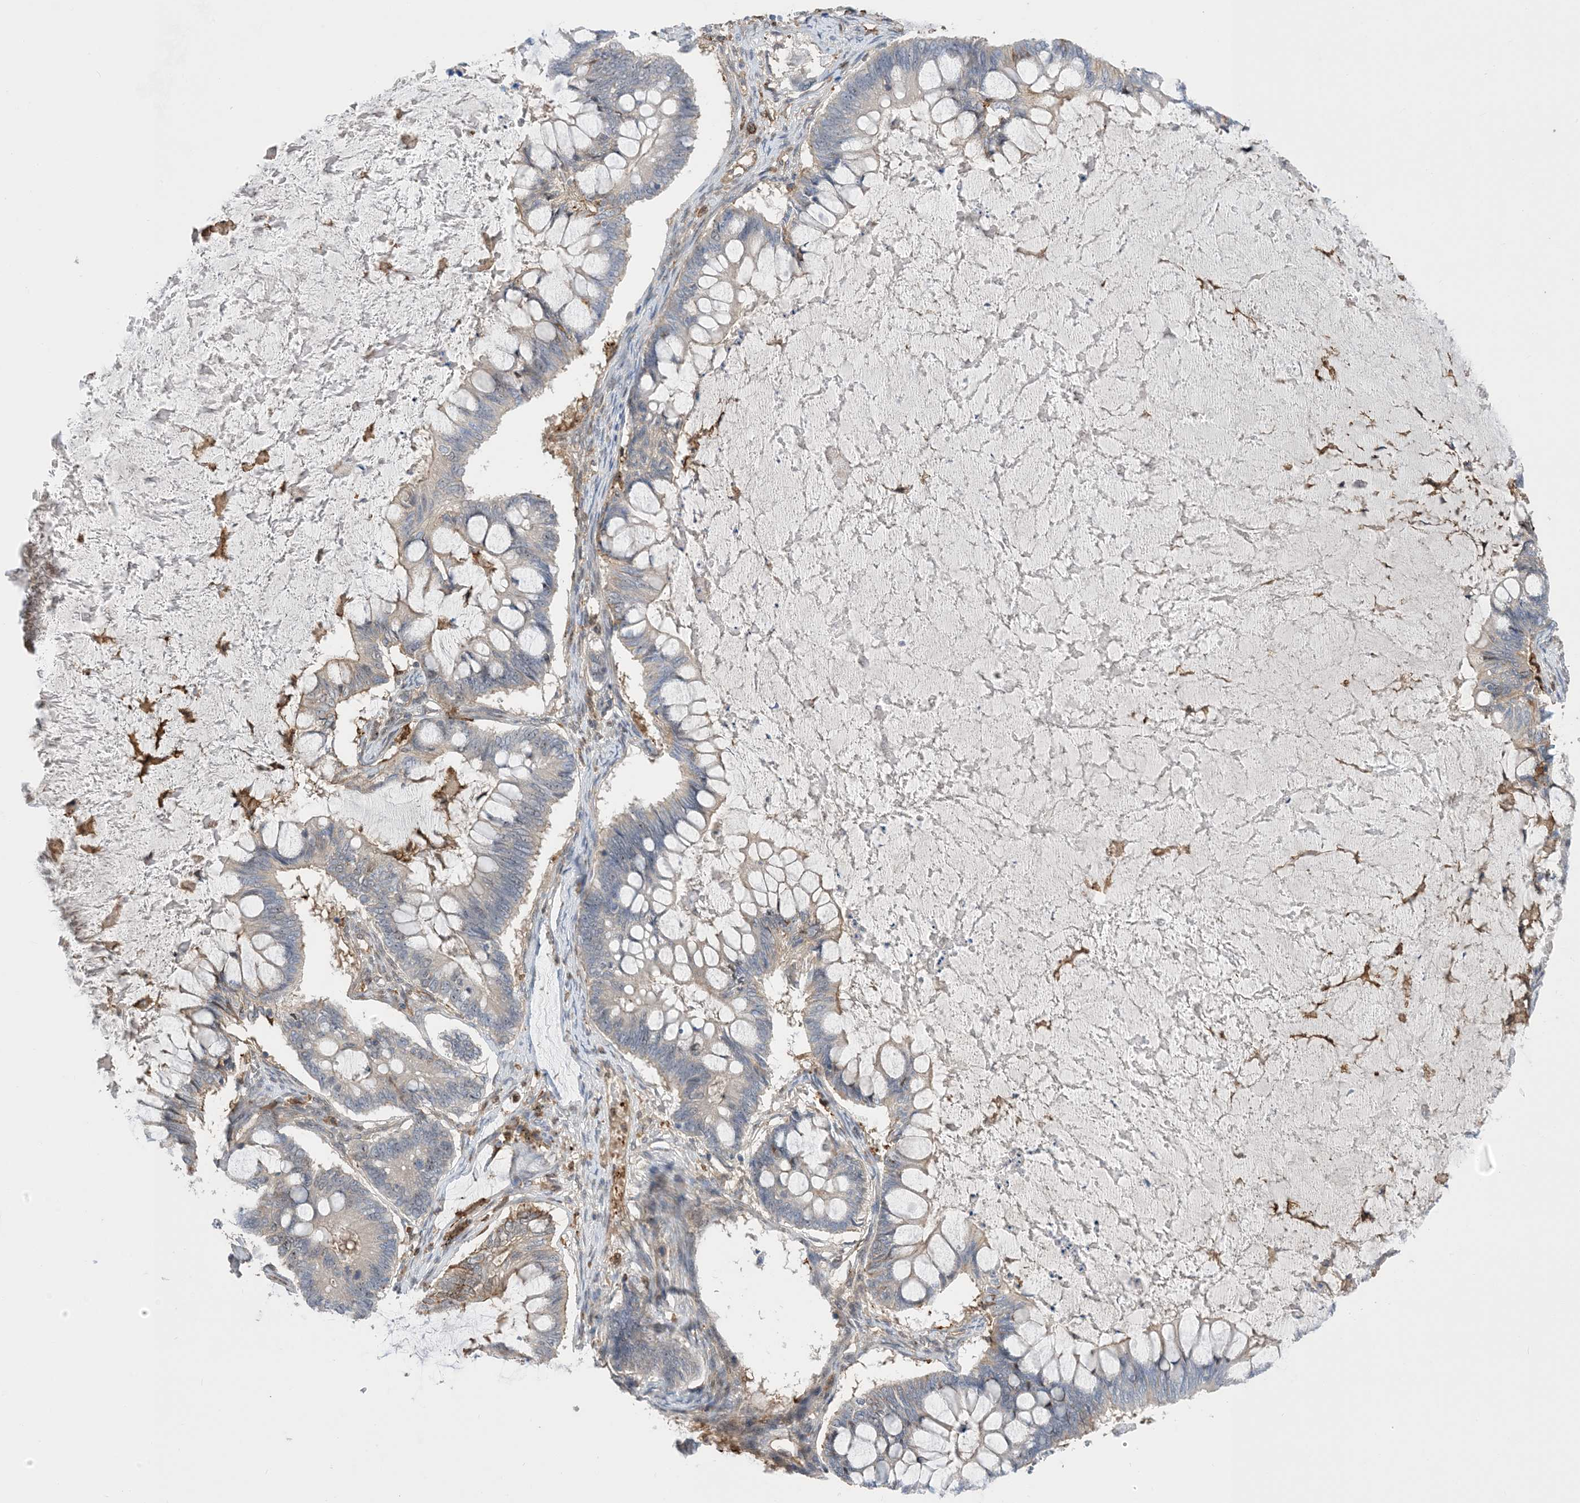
{"staining": {"intensity": "negative", "quantity": "none", "location": "none"}, "tissue": "ovarian cancer", "cell_type": "Tumor cells", "image_type": "cancer", "snomed": [{"axis": "morphology", "description": "Cystadenocarcinoma, mucinous, NOS"}, {"axis": "topography", "description": "Ovary"}], "caption": "High power microscopy image of an immunohistochemistry photomicrograph of mucinous cystadenocarcinoma (ovarian), revealing no significant expression in tumor cells.", "gene": "HS1BP3", "patient": {"sex": "female", "age": 61}}